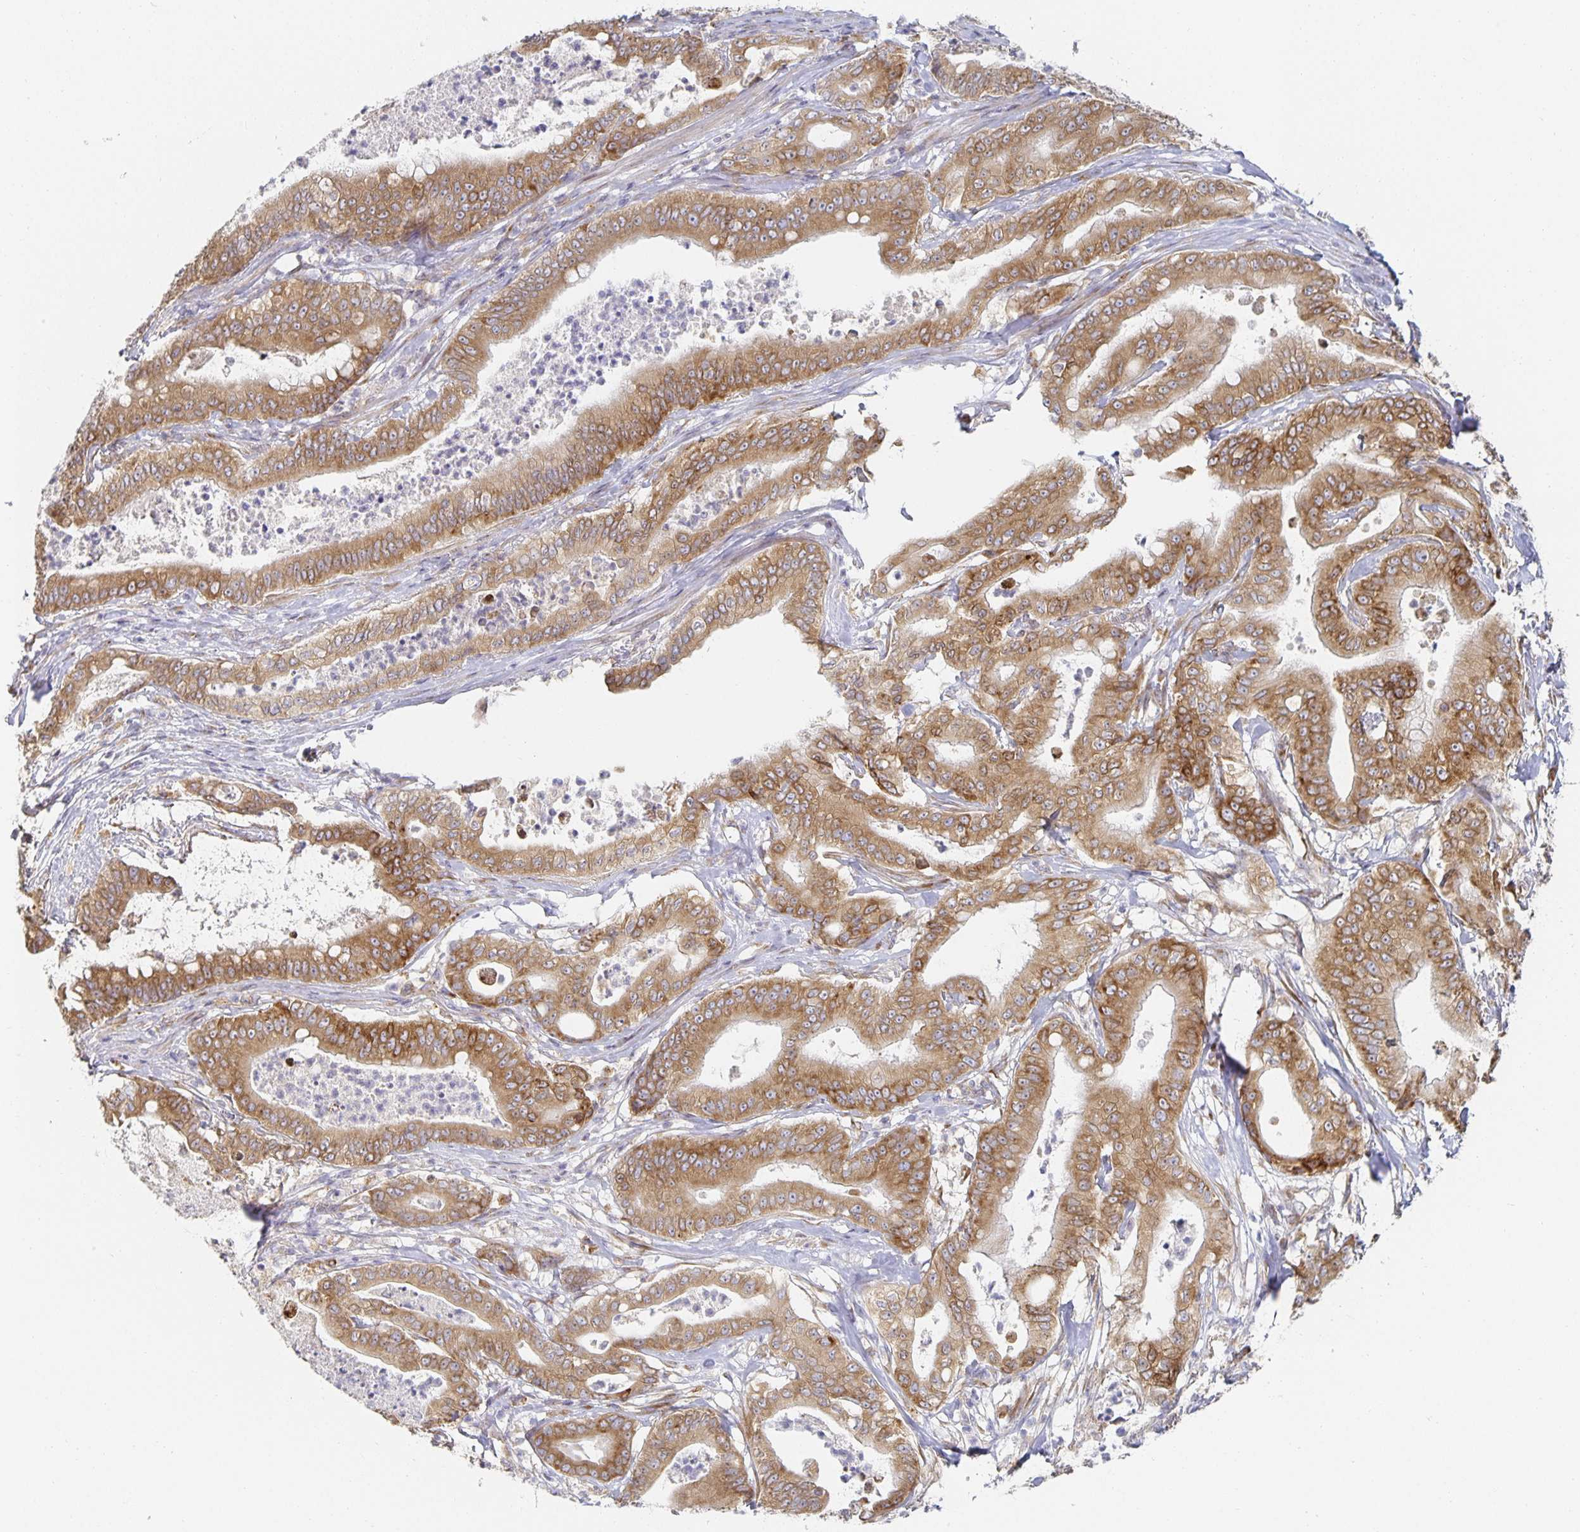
{"staining": {"intensity": "moderate", "quantity": ">75%", "location": "cytoplasmic/membranous"}, "tissue": "pancreatic cancer", "cell_type": "Tumor cells", "image_type": "cancer", "snomed": [{"axis": "morphology", "description": "Adenocarcinoma, NOS"}, {"axis": "topography", "description": "Pancreas"}], "caption": "Immunohistochemical staining of human adenocarcinoma (pancreatic) displays medium levels of moderate cytoplasmic/membranous protein staining in approximately >75% of tumor cells.", "gene": "NOMO1", "patient": {"sex": "male", "age": 71}}